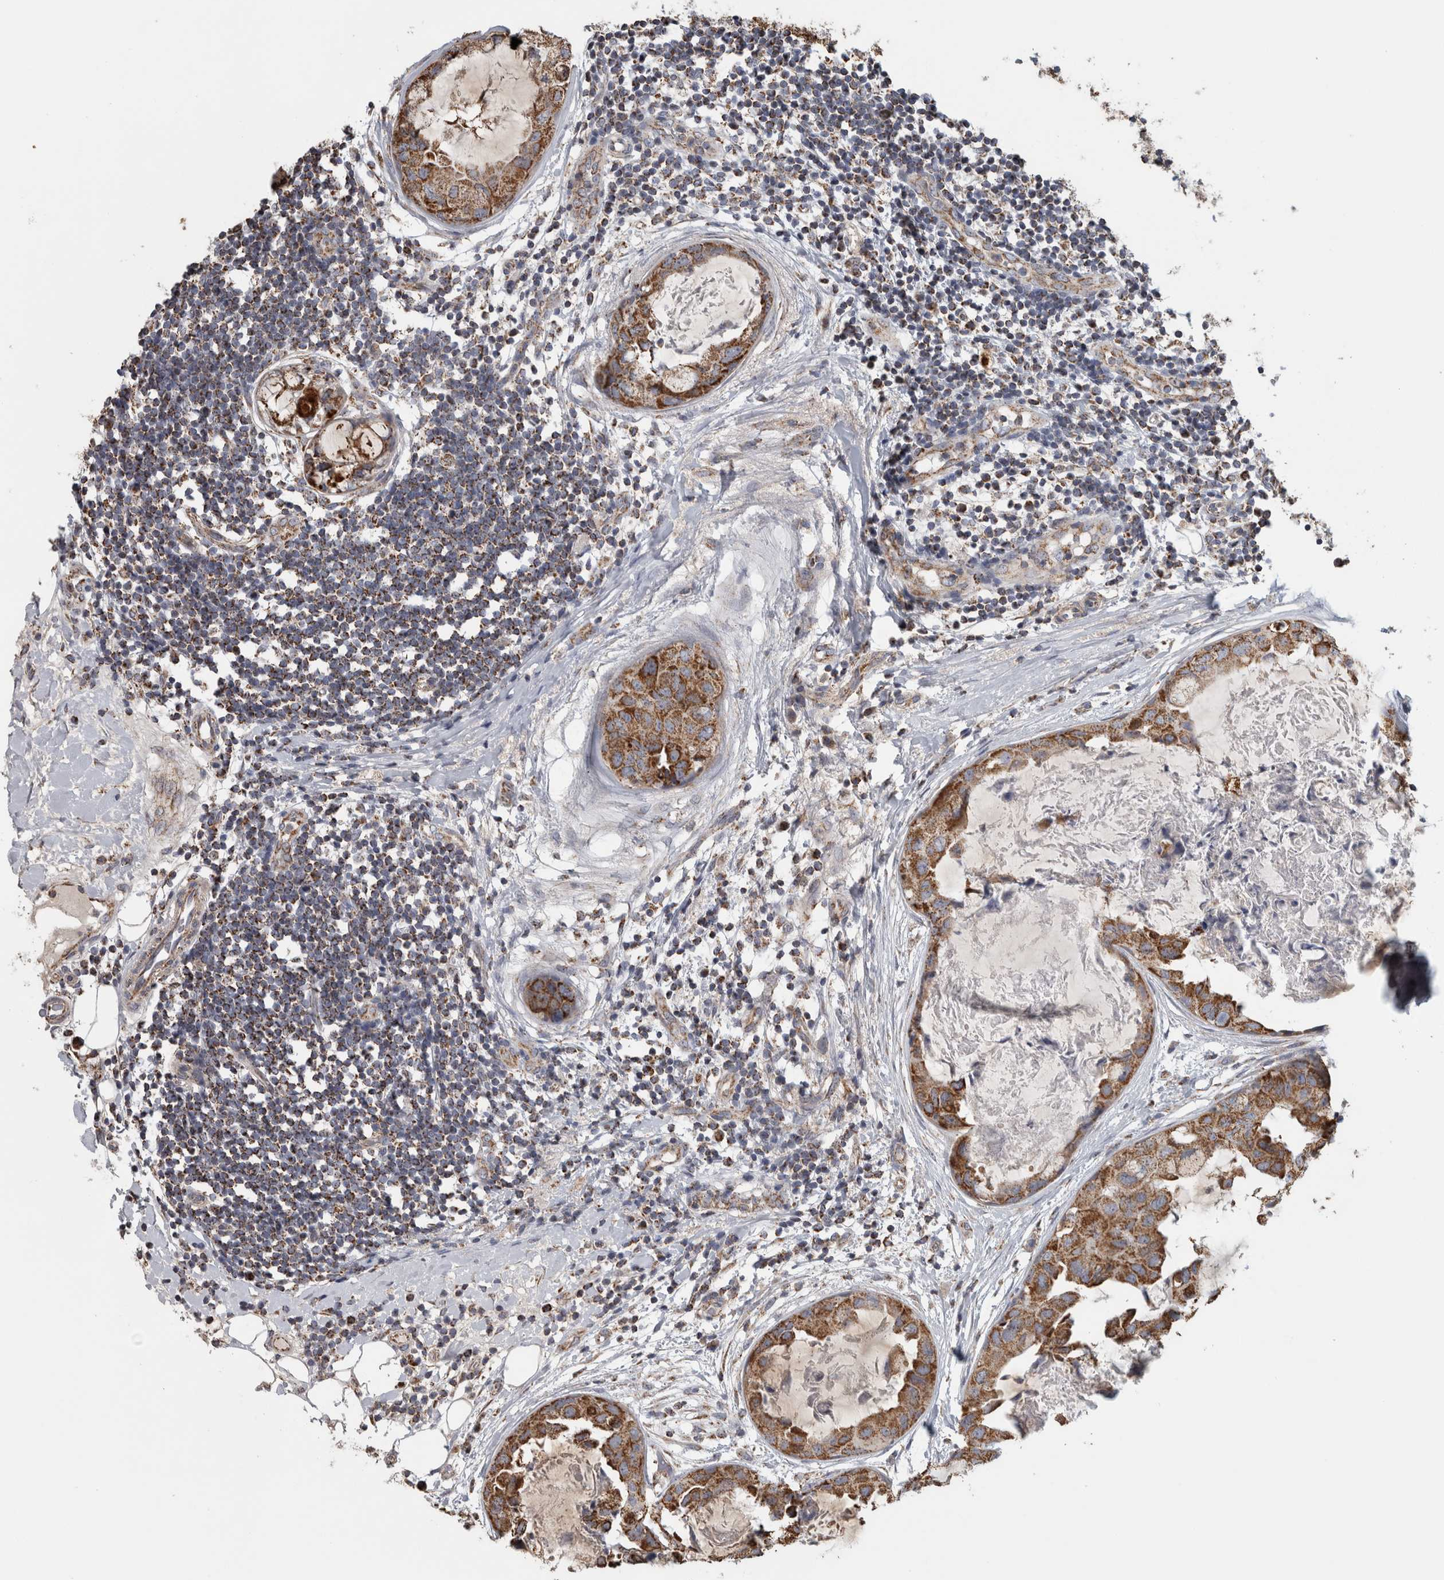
{"staining": {"intensity": "moderate", "quantity": ">75%", "location": "cytoplasmic/membranous"}, "tissue": "breast cancer", "cell_type": "Tumor cells", "image_type": "cancer", "snomed": [{"axis": "morphology", "description": "Duct carcinoma"}, {"axis": "topography", "description": "Breast"}], "caption": "There is medium levels of moderate cytoplasmic/membranous positivity in tumor cells of breast infiltrating ductal carcinoma, as demonstrated by immunohistochemical staining (brown color).", "gene": "ST8SIA1", "patient": {"sex": "female", "age": 40}}